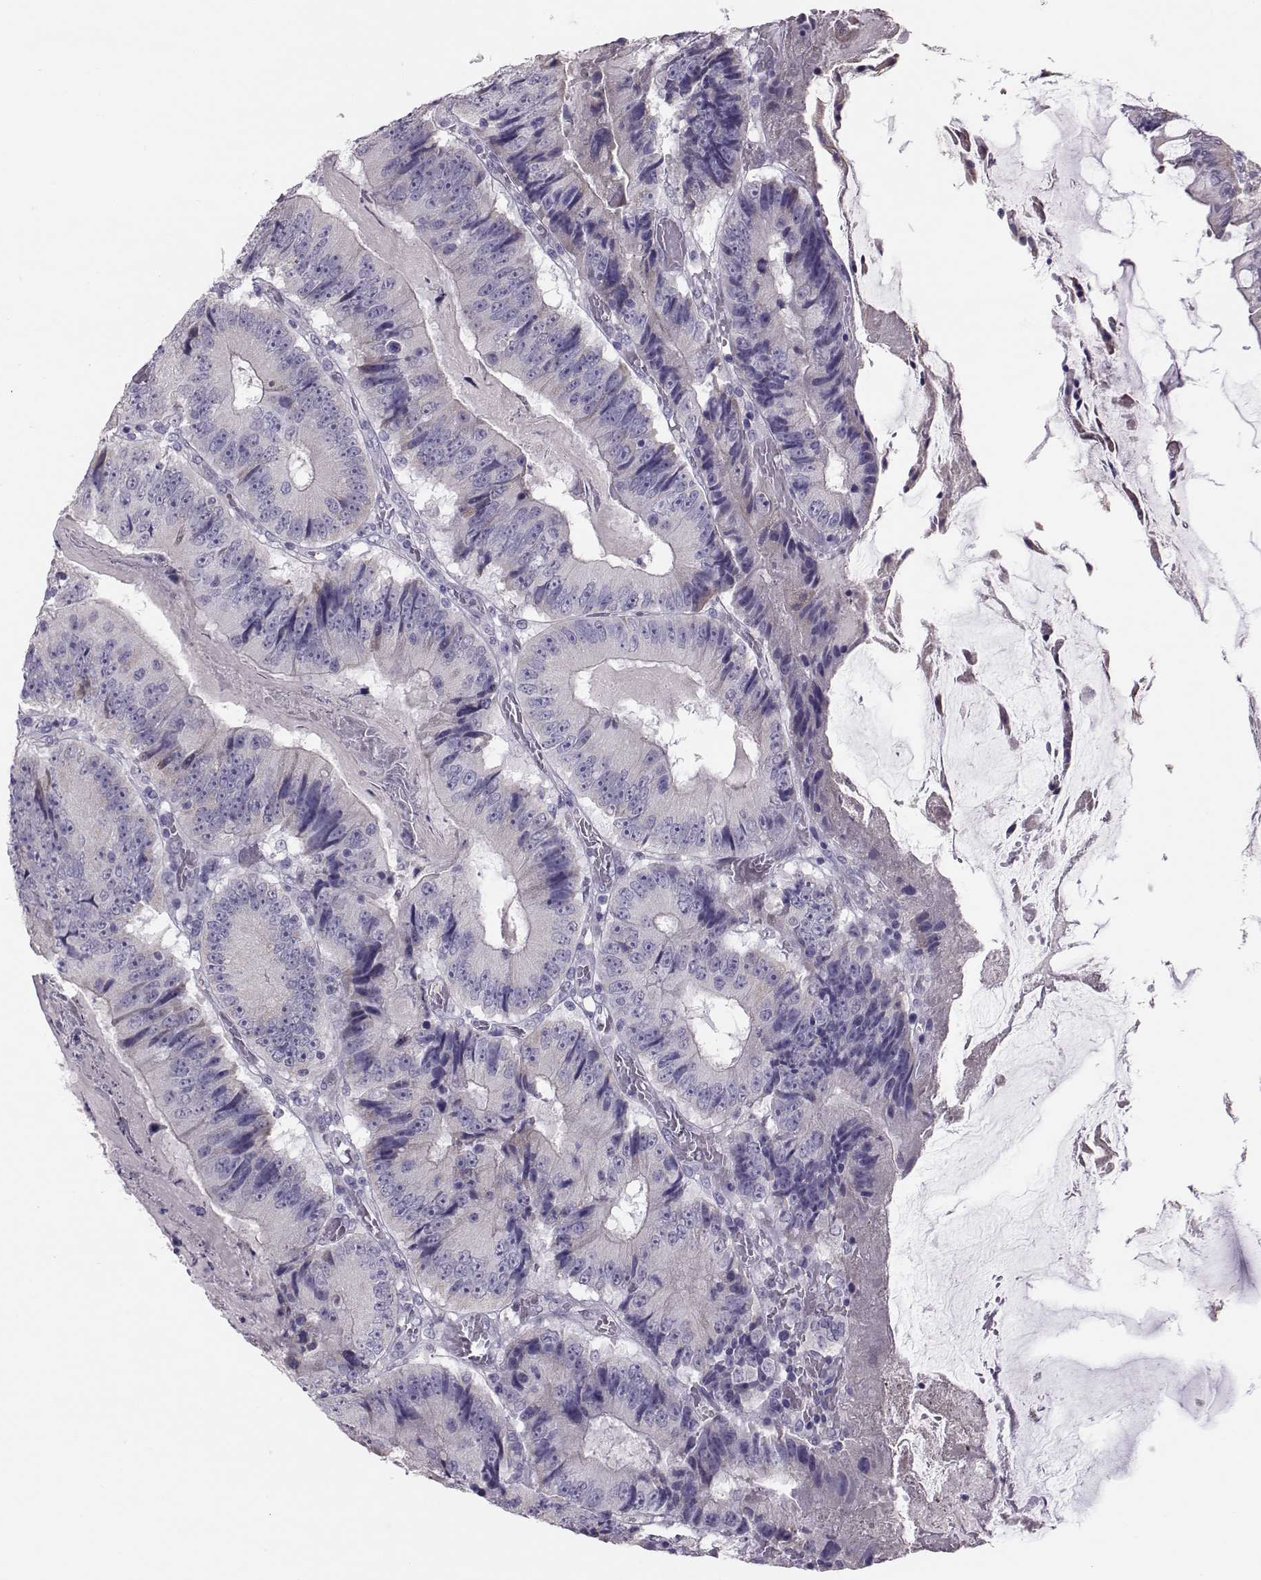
{"staining": {"intensity": "negative", "quantity": "none", "location": "none"}, "tissue": "colorectal cancer", "cell_type": "Tumor cells", "image_type": "cancer", "snomed": [{"axis": "morphology", "description": "Adenocarcinoma, NOS"}, {"axis": "topography", "description": "Colon"}], "caption": "Immunohistochemical staining of colorectal adenocarcinoma reveals no significant staining in tumor cells.", "gene": "DNAAF1", "patient": {"sex": "female", "age": 86}}